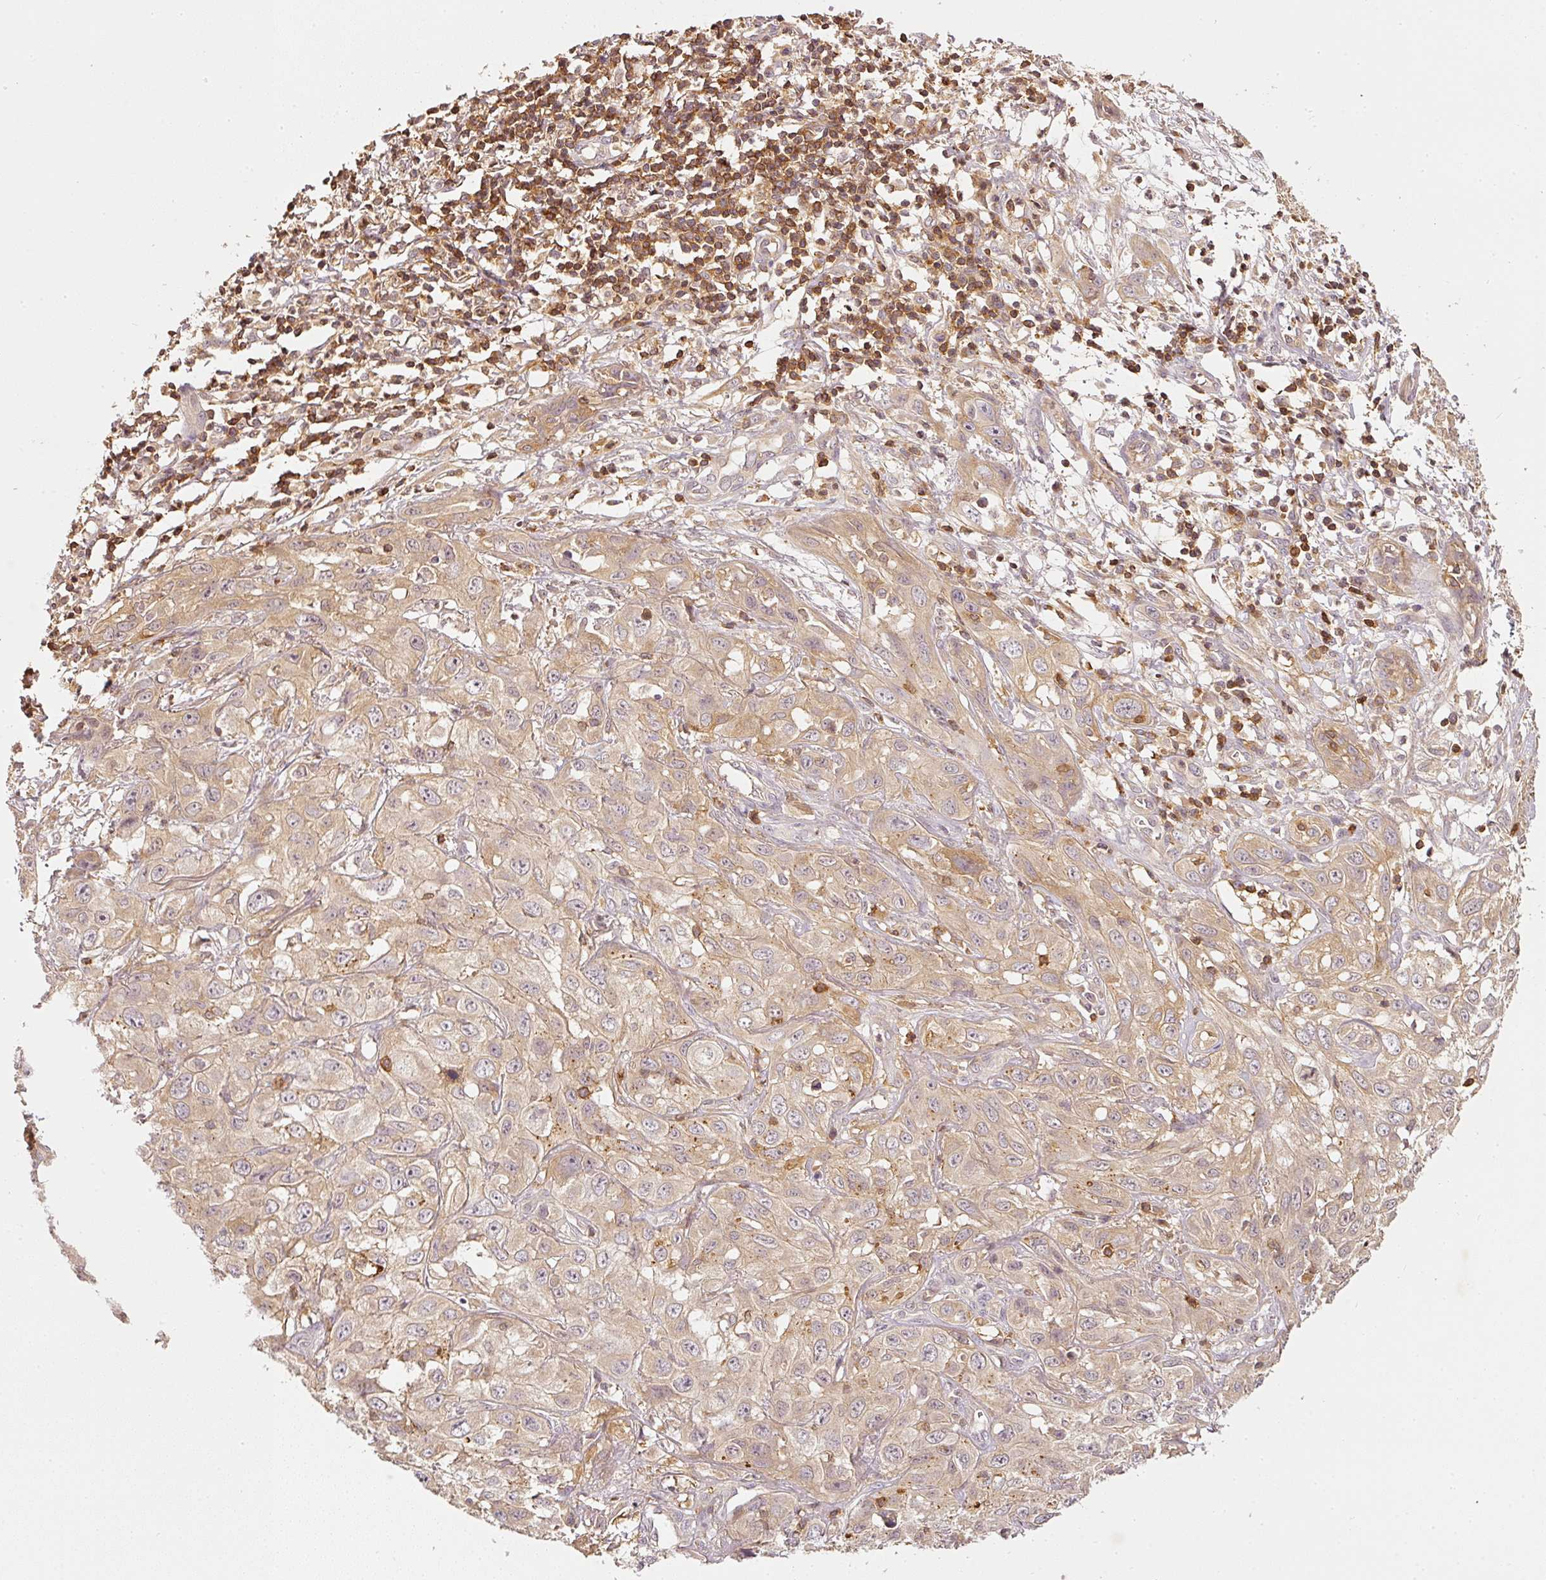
{"staining": {"intensity": "weak", "quantity": "25%-75%", "location": "cytoplasmic/membranous"}, "tissue": "skin cancer", "cell_type": "Tumor cells", "image_type": "cancer", "snomed": [{"axis": "morphology", "description": "Squamous cell carcinoma, NOS"}, {"axis": "topography", "description": "Skin"}, {"axis": "topography", "description": "Vulva"}], "caption": "Skin squamous cell carcinoma was stained to show a protein in brown. There is low levels of weak cytoplasmic/membranous positivity in about 25%-75% of tumor cells. The staining was performed using DAB (3,3'-diaminobenzidine) to visualize the protein expression in brown, while the nuclei were stained in blue with hematoxylin (Magnification: 20x).", "gene": "EVL", "patient": {"sex": "female", "age": 71}}